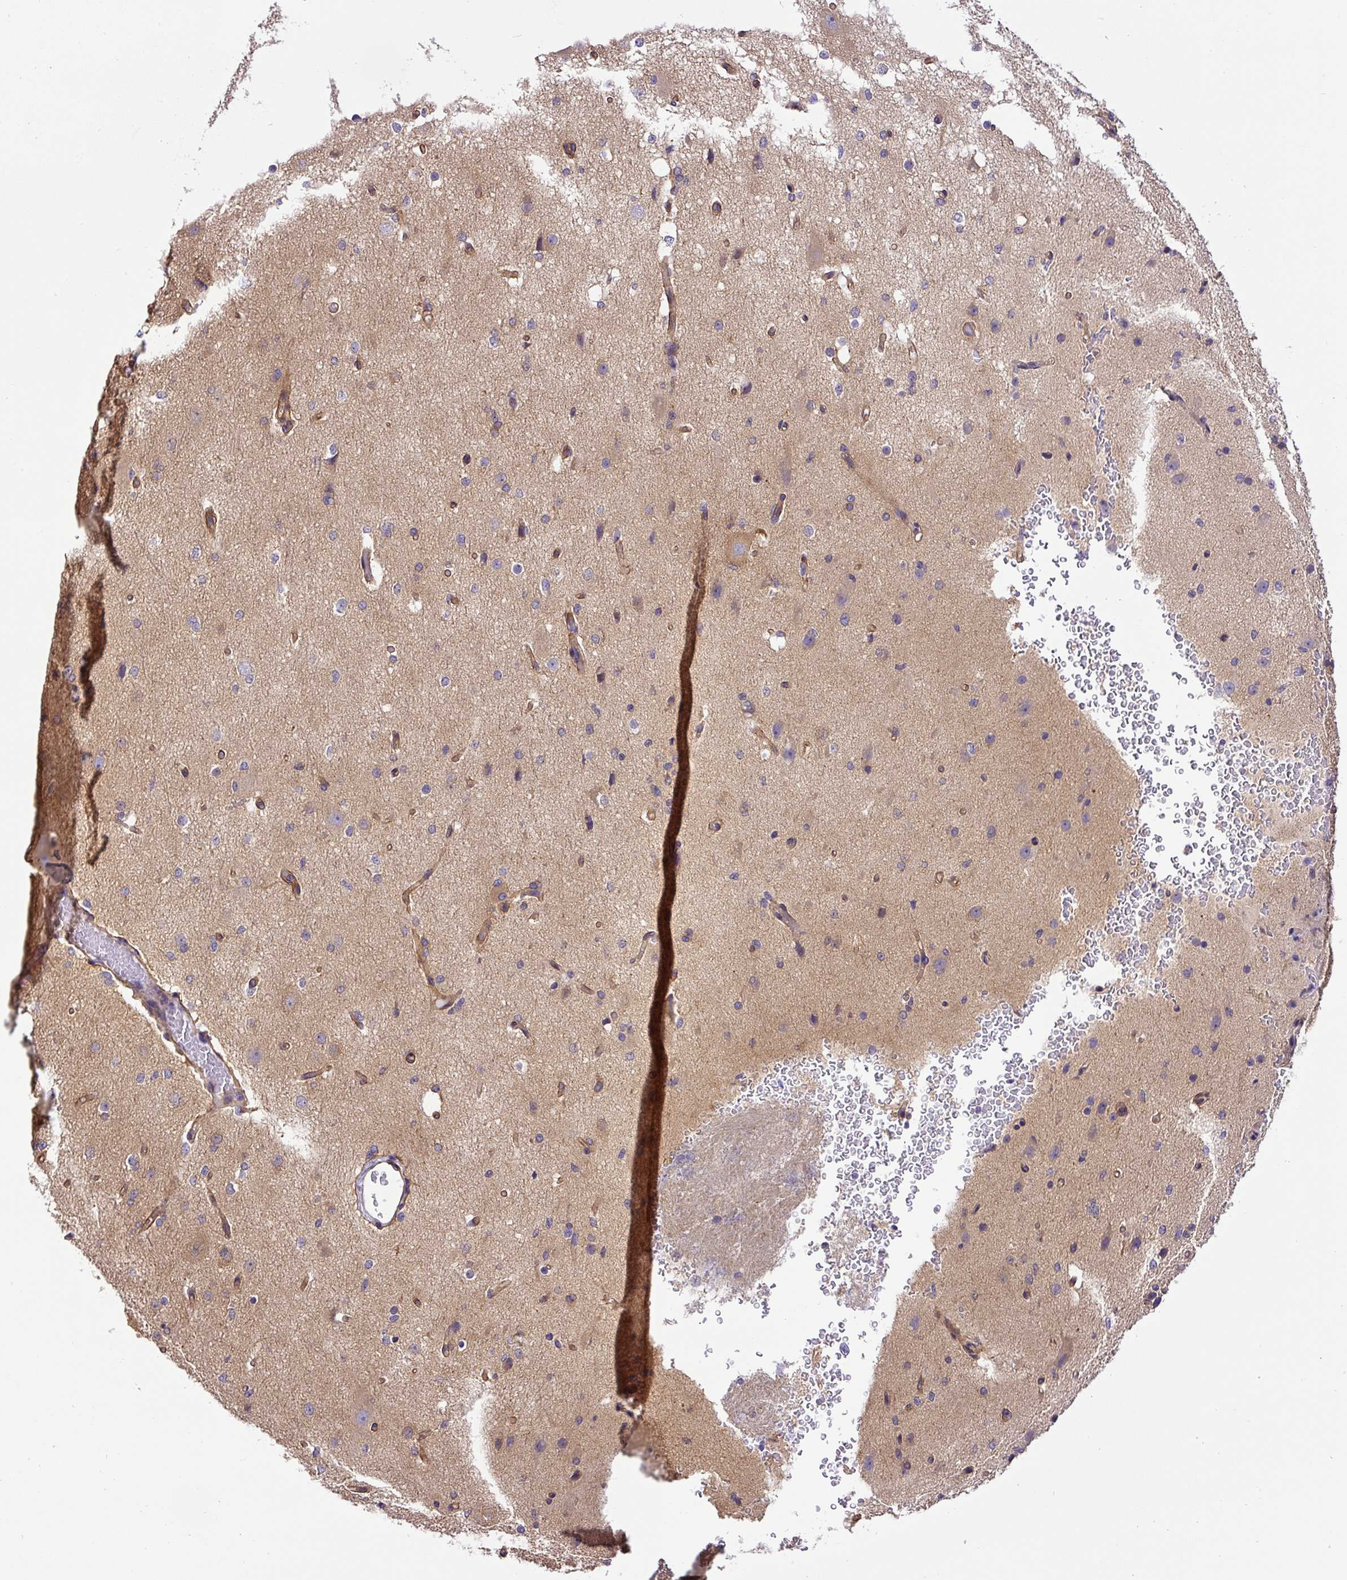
{"staining": {"intensity": "moderate", "quantity": ">75%", "location": "cytoplasmic/membranous"}, "tissue": "cerebral cortex", "cell_type": "Endothelial cells", "image_type": "normal", "snomed": [{"axis": "morphology", "description": "Normal tissue, NOS"}, {"axis": "morphology", "description": "Inflammation, NOS"}, {"axis": "topography", "description": "Cerebral cortex"}], "caption": "This micrograph demonstrates benign cerebral cortex stained with IHC to label a protein in brown. The cytoplasmic/membranous of endothelial cells show moderate positivity for the protein. Nuclei are counter-stained blue.", "gene": "DCTN1", "patient": {"sex": "male", "age": 6}}